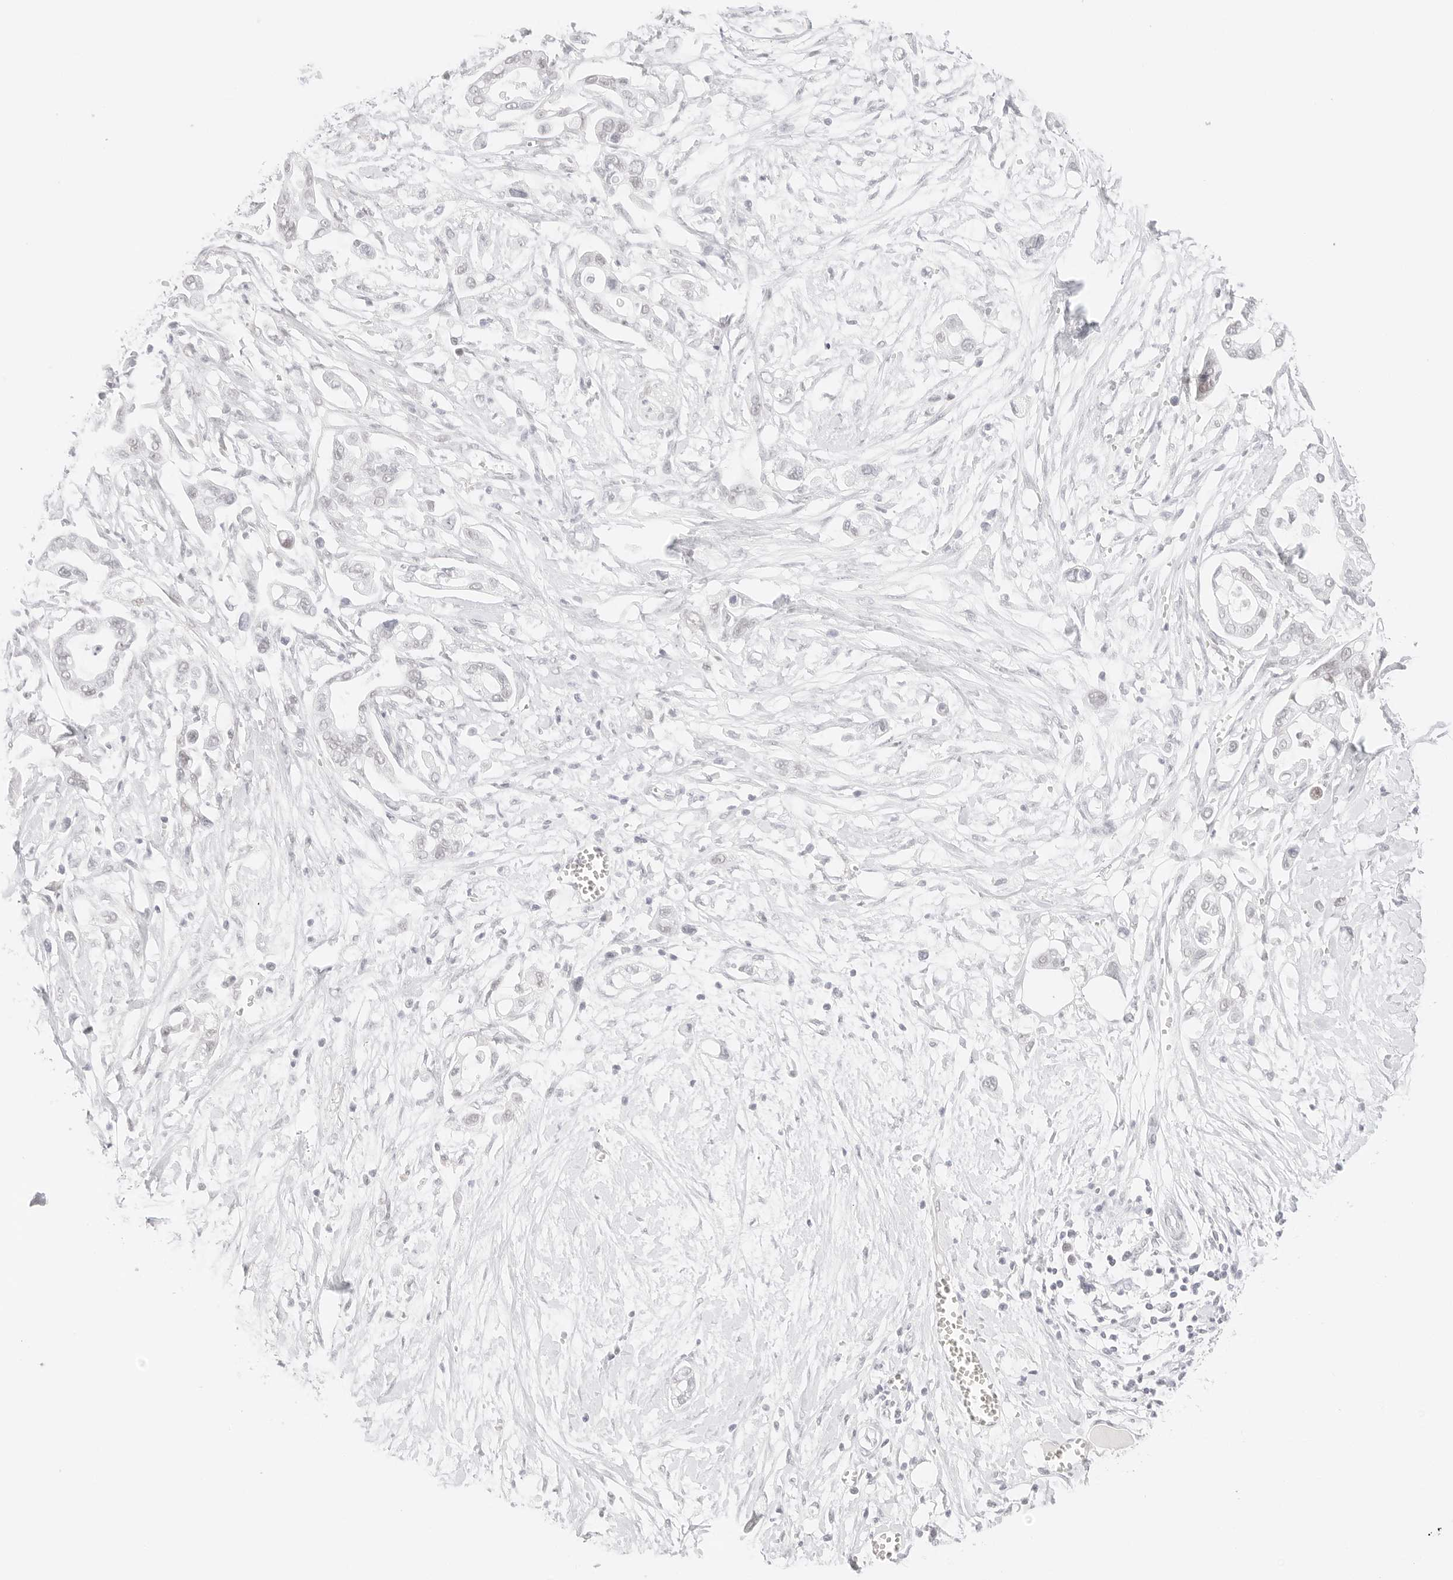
{"staining": {"intensity": "negative", "quantity": "none", "location": "none"}, "tissue": "pancreatic cancer", "cell_type": "Tumor cells", "image_type": "cancer", "snomed": [{"axis": "morphology", "description": "Adenocarcinoma, NOS"}, {"axis": "topography", "description": "Pancreas"}], "caption": "IHC image of neoplastic tissue: human pancreatic adenocarcinoma stained with DAB (3,3'-diaminobenzidine) shows no significant protein positivity in tumor cells.", "gene": "ITGA6", "patient": {"sex": "male", "age": 68}}